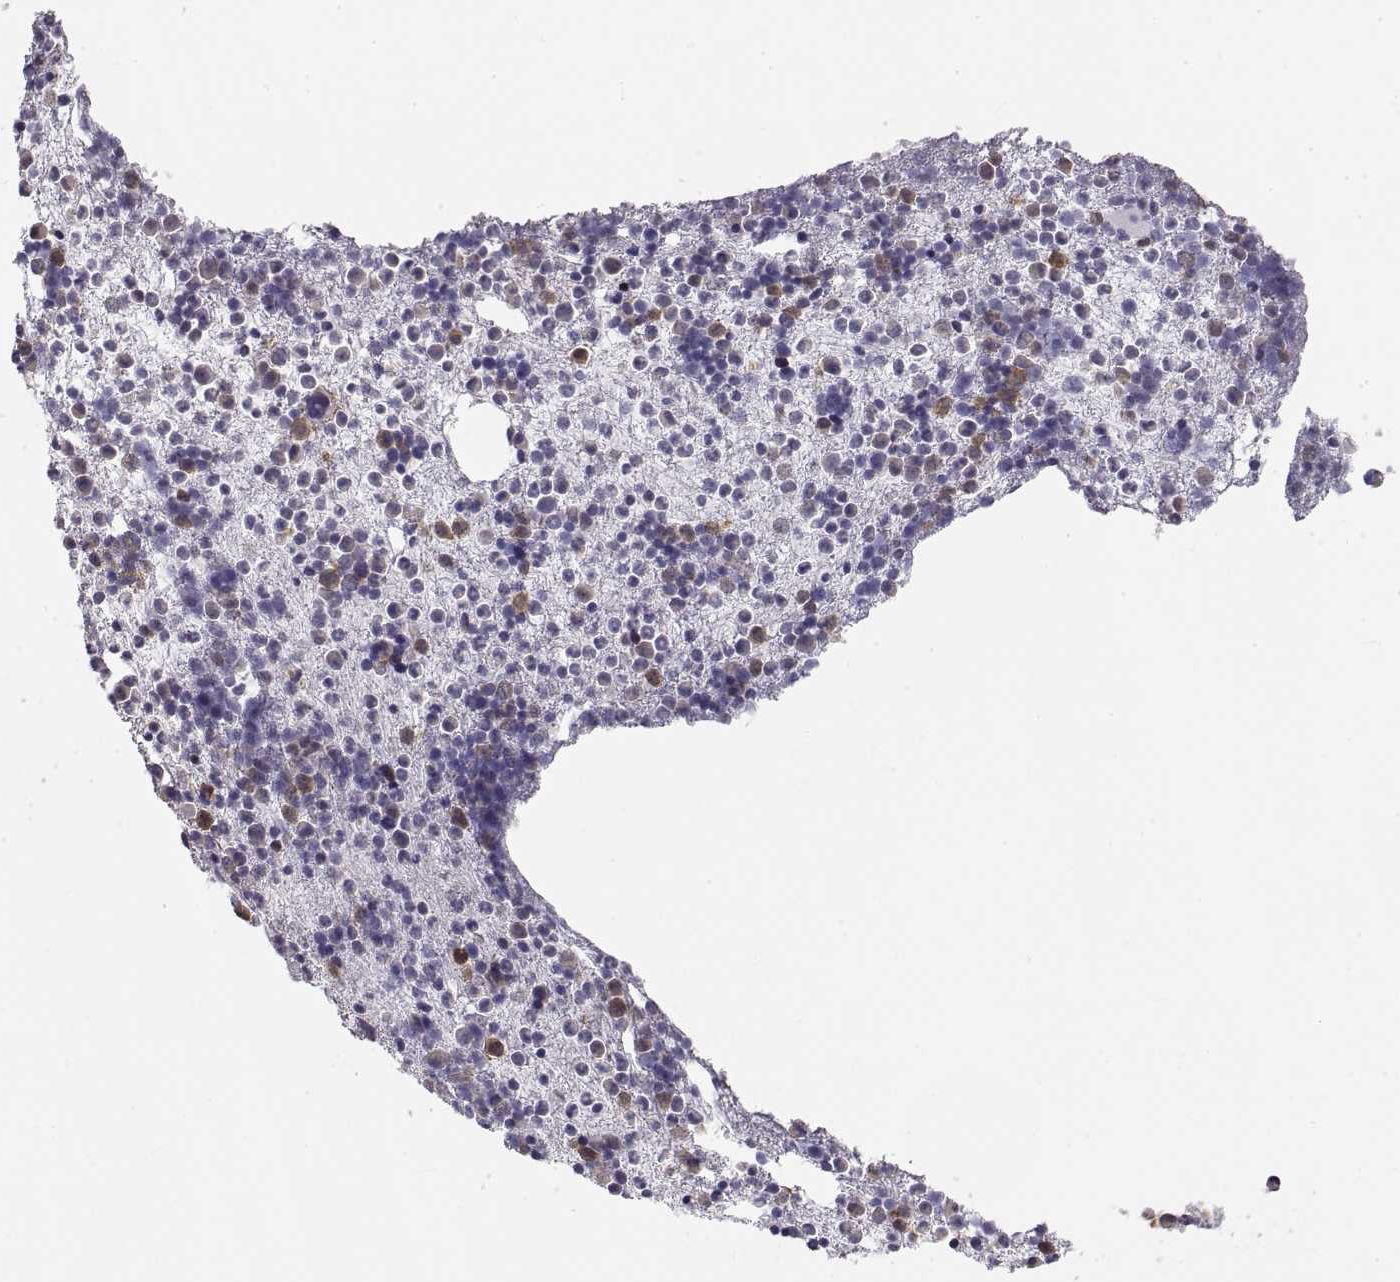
{"staining": {"intensity": "strong", "quantity": "<25%", "location": "cytoplasmic/membranous"}, "tissue": "bone marrow", "cell_type": "Hematopoietic cells", "image_type": "normal", "snomed": [{"axis": "morphology", "description": "Normal tissue, NOS"}, {"axis": "topography", "description": "Bone marrow"}], "caption": "Immunohistochemical staining of normal bone marrow exhibits medium levels of strong cytoplasmic/membranous positivity in approximately <25% of hematopoietic cells.", "gene": "HSP90AB1", "patient": {"sex": "male", "age": 54}}